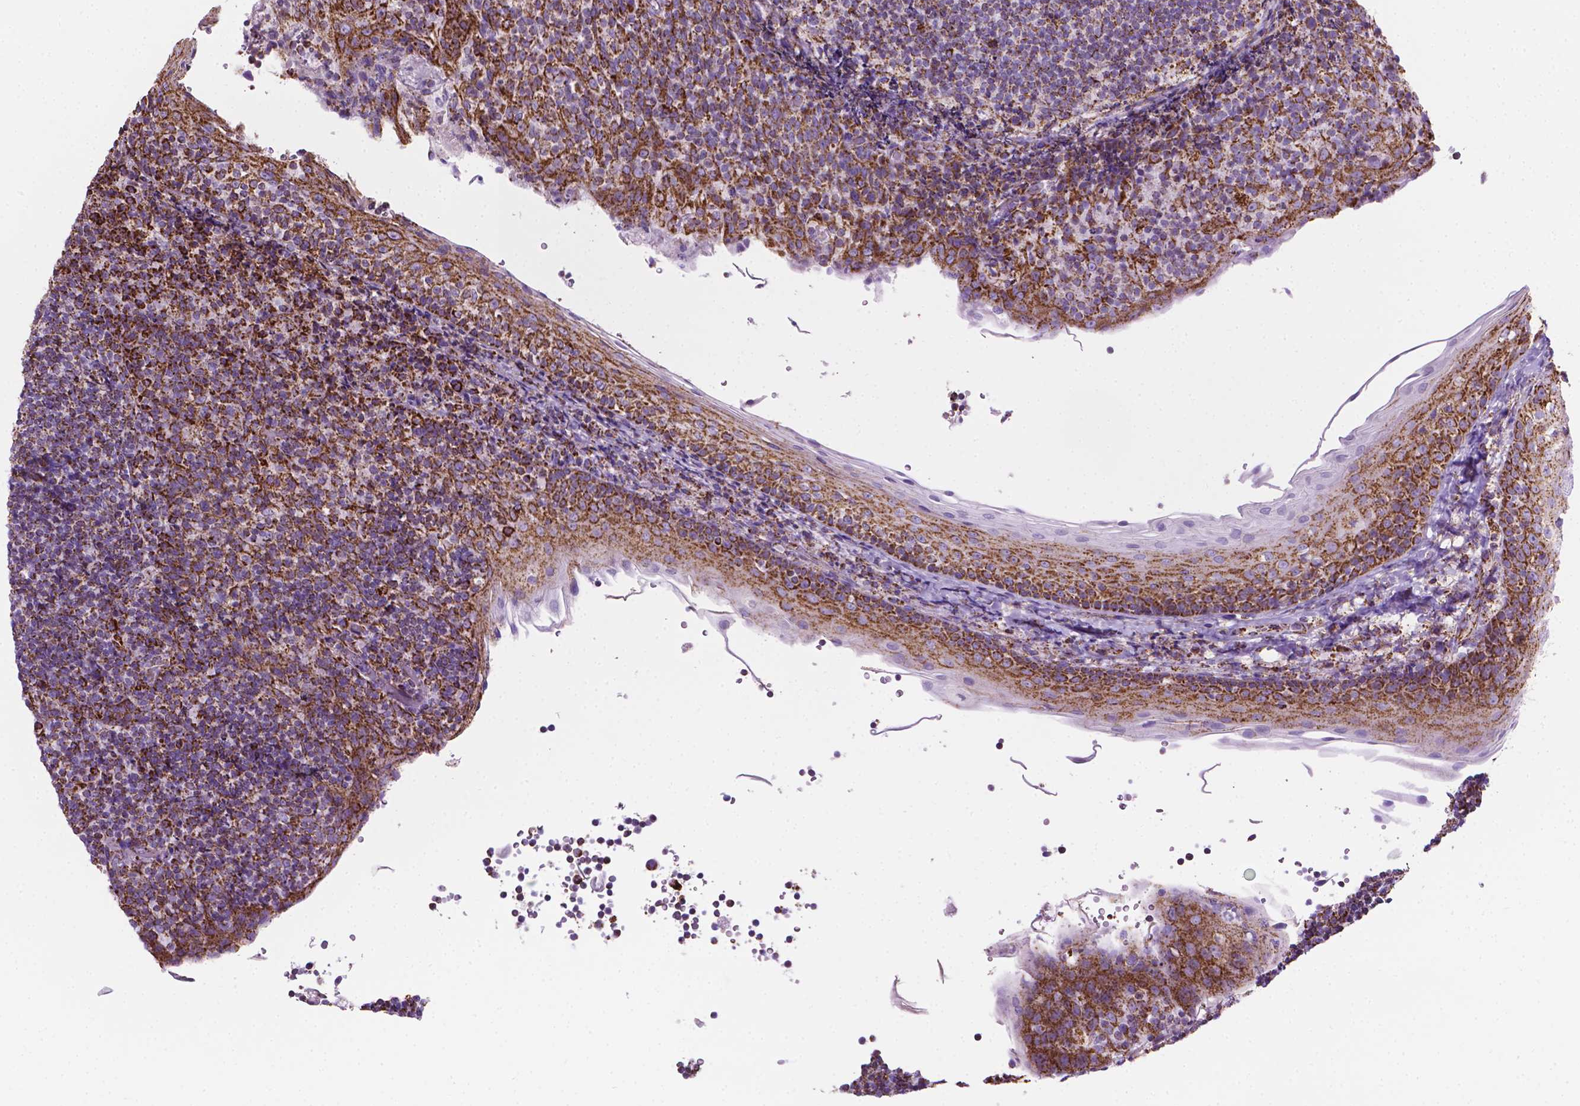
{"staining": {"intensity": "strong", "quantity": ">75%", "location": "cytoplasmic/membranous"}, "tissue": "tonsil", "cell_type": "Germinal center cells", "image_type": "normal", "snomed": [{"axis": "morphology", "description": "Normal tissue, NOS"}, {"axis": "topography", "description": "Tonsil"}], "caption": "Immunohistochemistry of unremarkable human tonsil reveals high levels of strong cytoplasmic/membranous staining in about >75% of germinal center cells.", "gene": "RMDN3", "patient": {"sex": "female", "age": 10}}